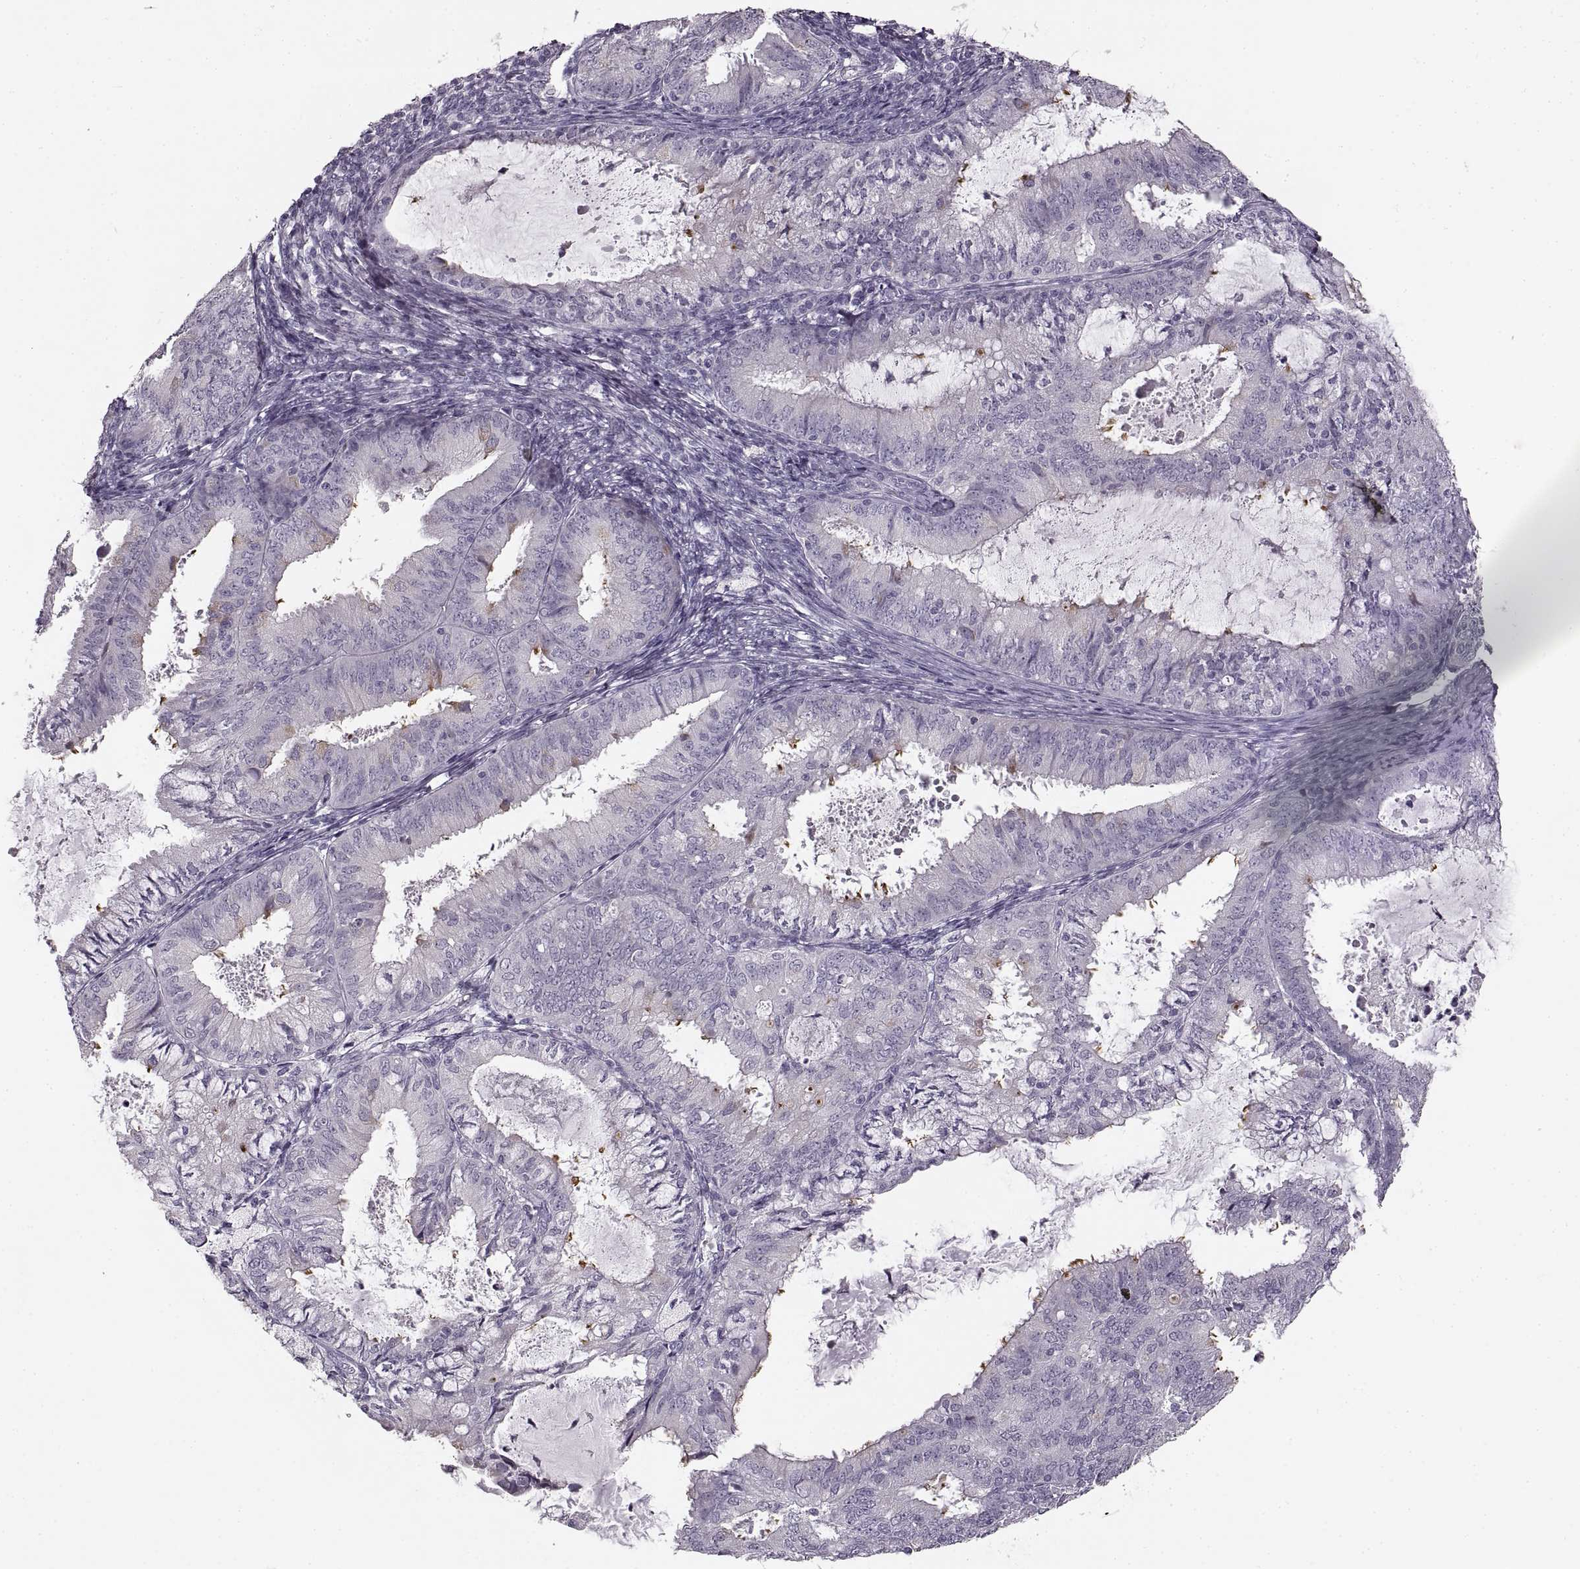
{"staining": {"intensity": "weak", "quantity": "<25%", "location": "cytoplasmic/membranous"}, "tissue": "endometrial cancer", "cell_type": "Tumor cells", "image_type": "cancer", "snomed": [{"axis": "morphology", "description": "Adenocarcinoma, NOS"}, {"axis": "topography", "description": "Endometrium"}], "caption": "IHC histopathology image of neoplastic tissue: human endometrial cancer stained with DAB (3,3'-diaminobenzidine) displays no significant protein expression in tumor cells. The staining is performed using DAB (3,3'-diaminobenzidine) brown chromogen with nuclei counter-stained in using hematoxylin.", "gene": "CNTN1", "patient": {"sex": "female", "age": 57}}